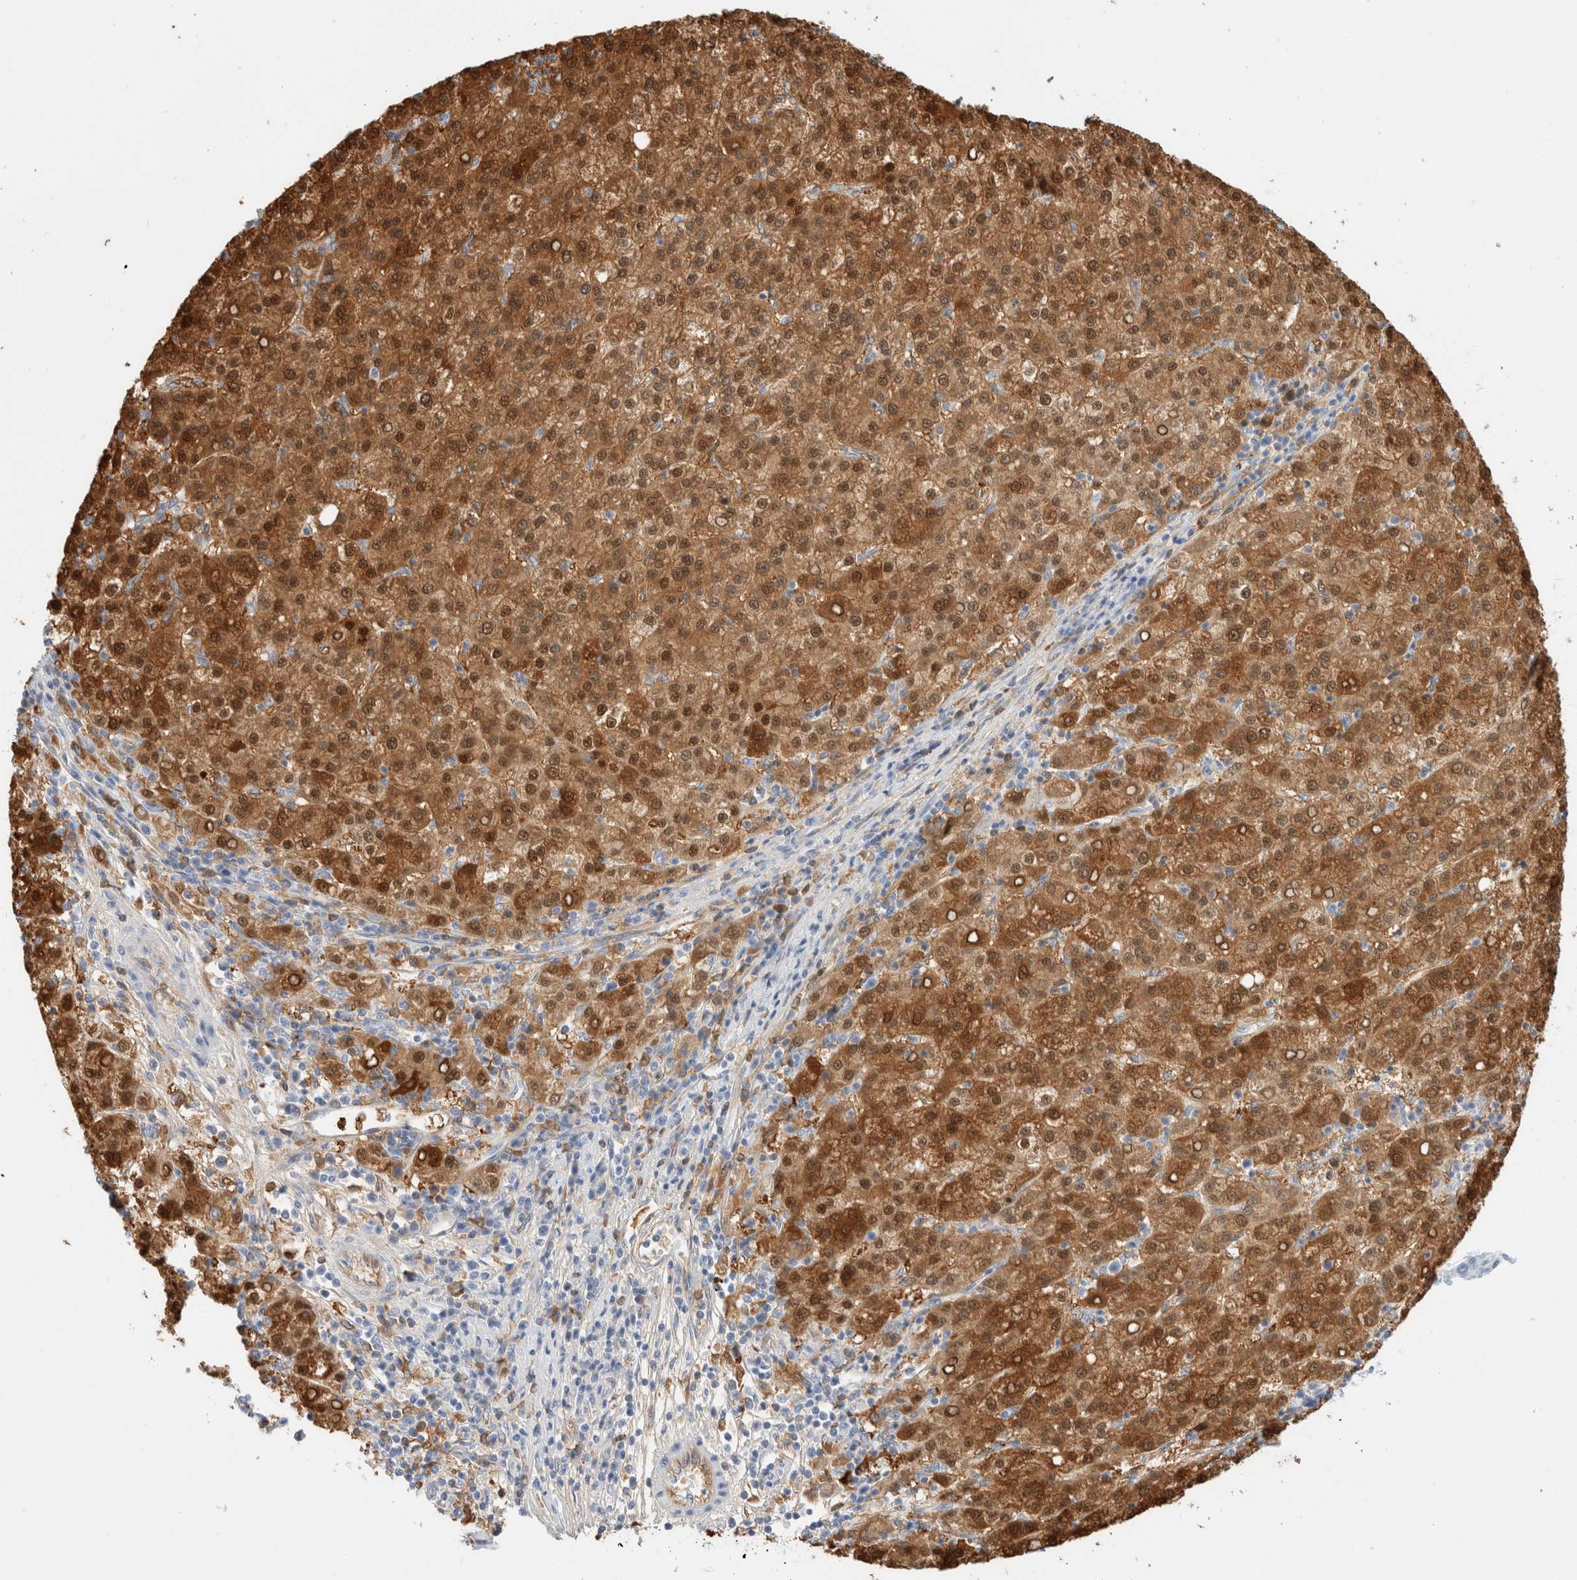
{"staining": {"intensity": "strong", "quantity": ">75%", "location": "cytoplasmic/membranous"}, "tissue": "liver cancer", "cell_type": "Tumor cells", "image_type": "cancer", "snomed": [{"axis": "morphology", "description": "Carcinoma, Hepatocellular, NOS"}, {"axis": "topography", "description": "Liver"}], "caption": "This histopathology image demonstrates immunohistochemistry (IHC) staining of hepatocellular carcinoma (liver), with high strong cytoplasmic/membranous positivity in approximately >75% of tumor cells.", "gene": "ARG1", "patient": {"sex": "female", "age": 58}}